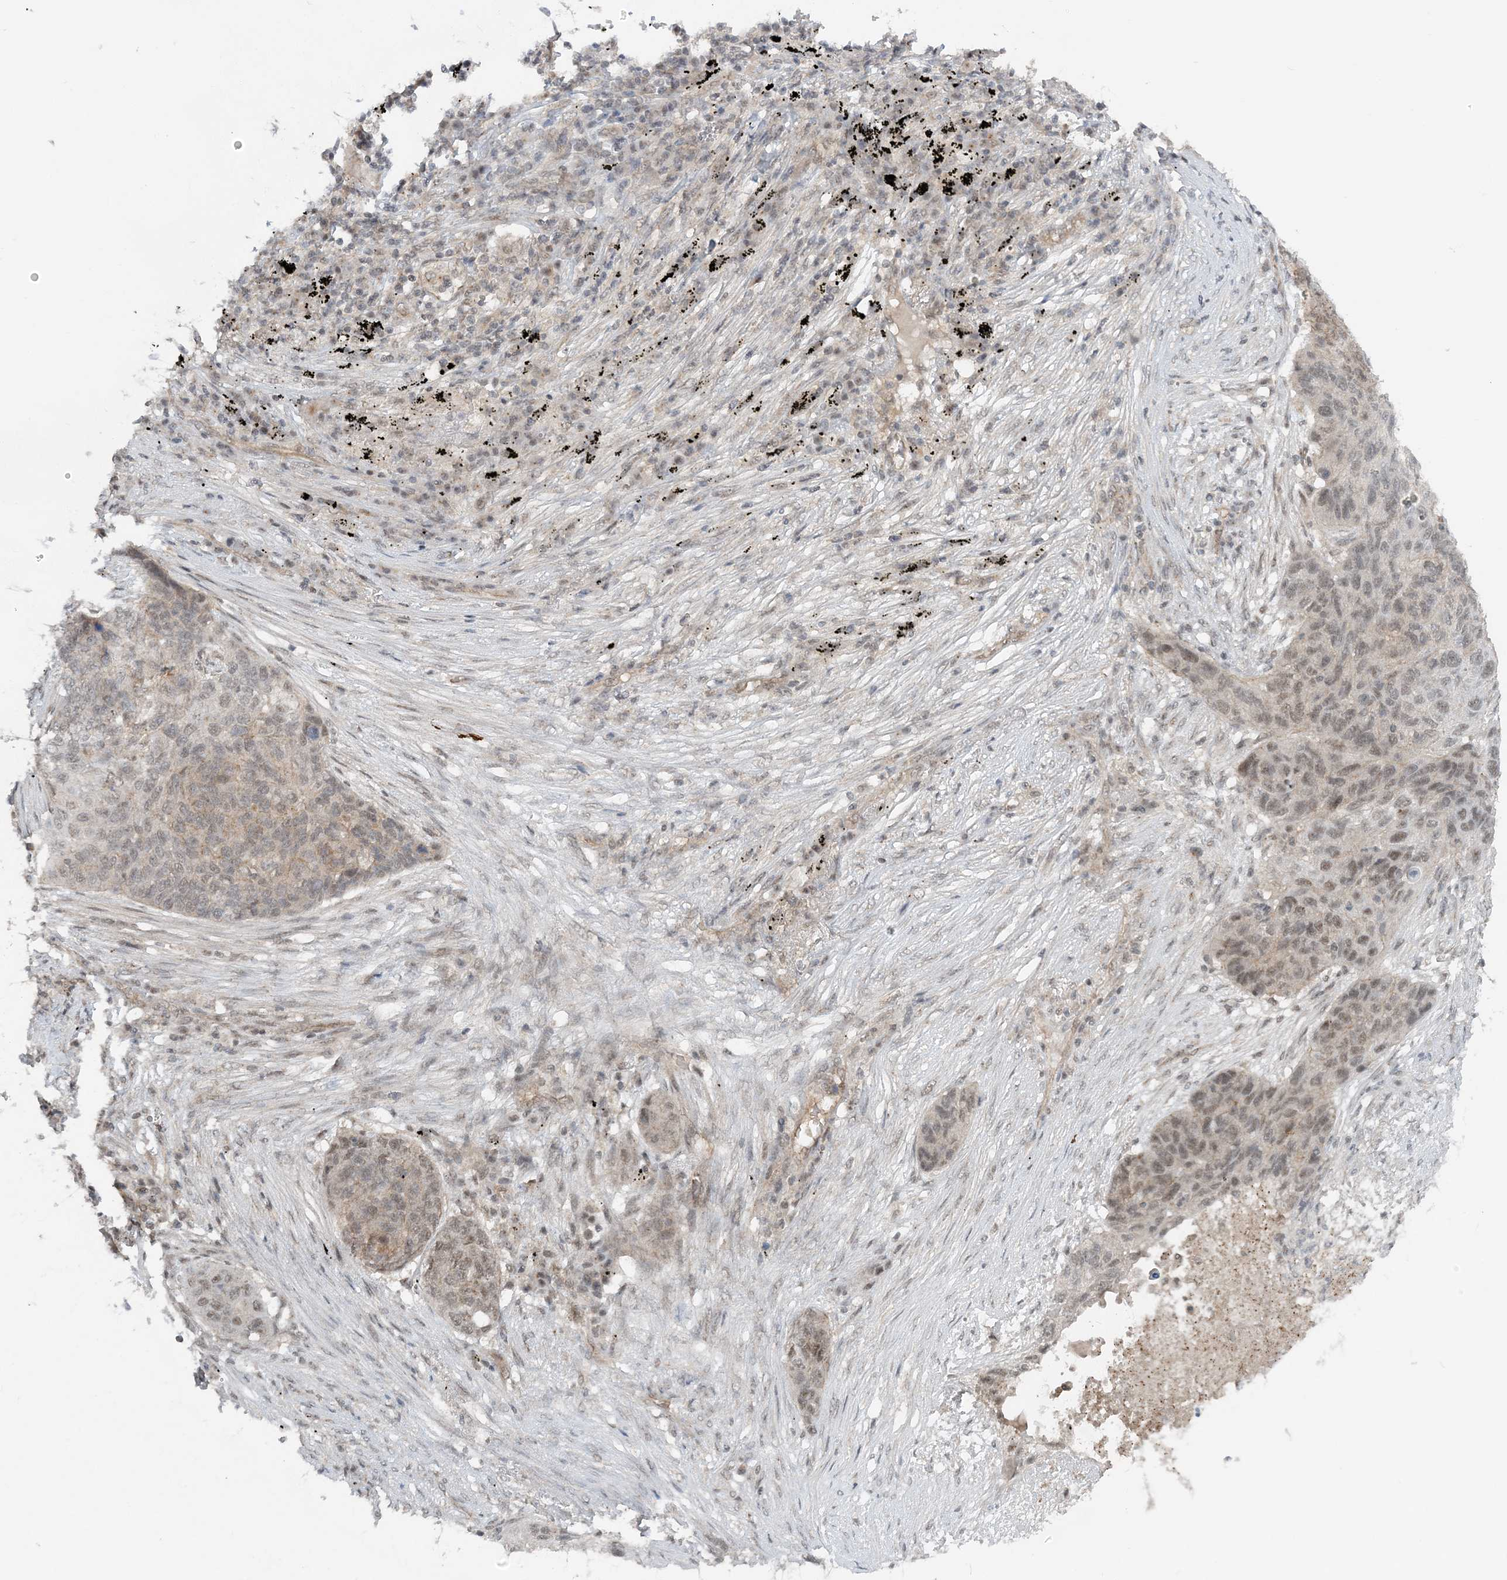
{"staining": {"intensity": "weak", "quantity": "25%-75%", "location": "cytoplasmic/membranous,nuclear"}, "tissue": "lung cancer", "cell_type": "Tumor cells", "image_type": "cancer", "snomed": [{"axis": "morphology", "description": "Squamous cell carcinoma, NOS"}, {"axis": "topography", "description": "Lung"}], "caption": "Protein analysis of lung cancer (squamous cell carcinoma) tissue reveals weak cytoplasmic/membranous and nuclear positivity in approximately 25%-75% of tumor cells.", "gene": "ATP11A", "patient": {"sex": "female", "age": 63}}